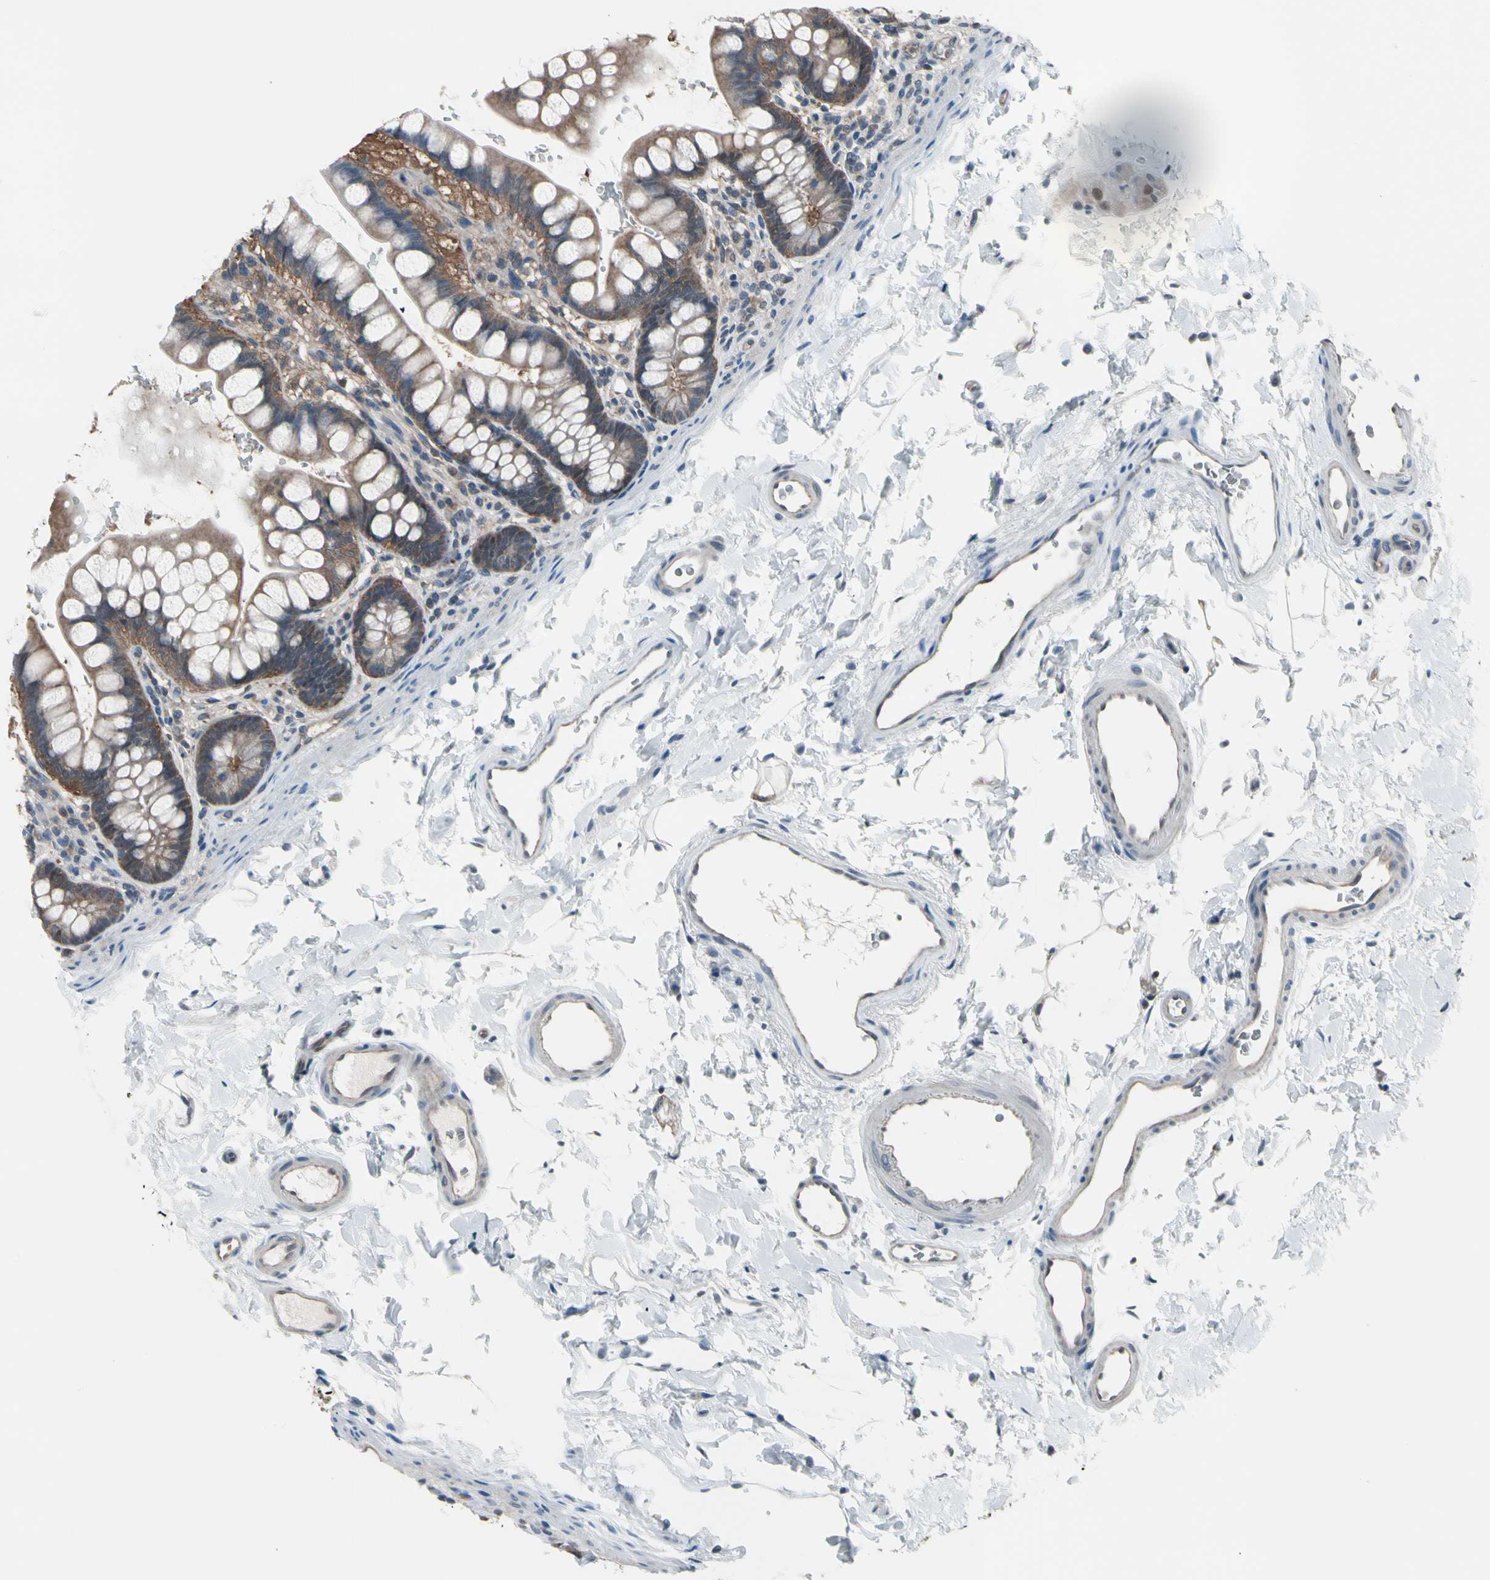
{"staining": {"intensity": "moderate", "quantity": ">75%", "location": "cytoplasmic/membranous"}, "tissue": "small intestine", "cell_type": "Glandular cells", "image_type": "normal", "snomed": [{"axis": "morphology", "description": "Normal tissue, NOS"}, {"axis": "topography", "description": "Small intestine"}], "caption": "Protein expression analysis of benign human small intestine reveals moderate cytoplasmic/membranous staining in about >75% of glandular cells.", "gene": "ENSG00000256646", "patient": {"sex": "female", "age": 58}}